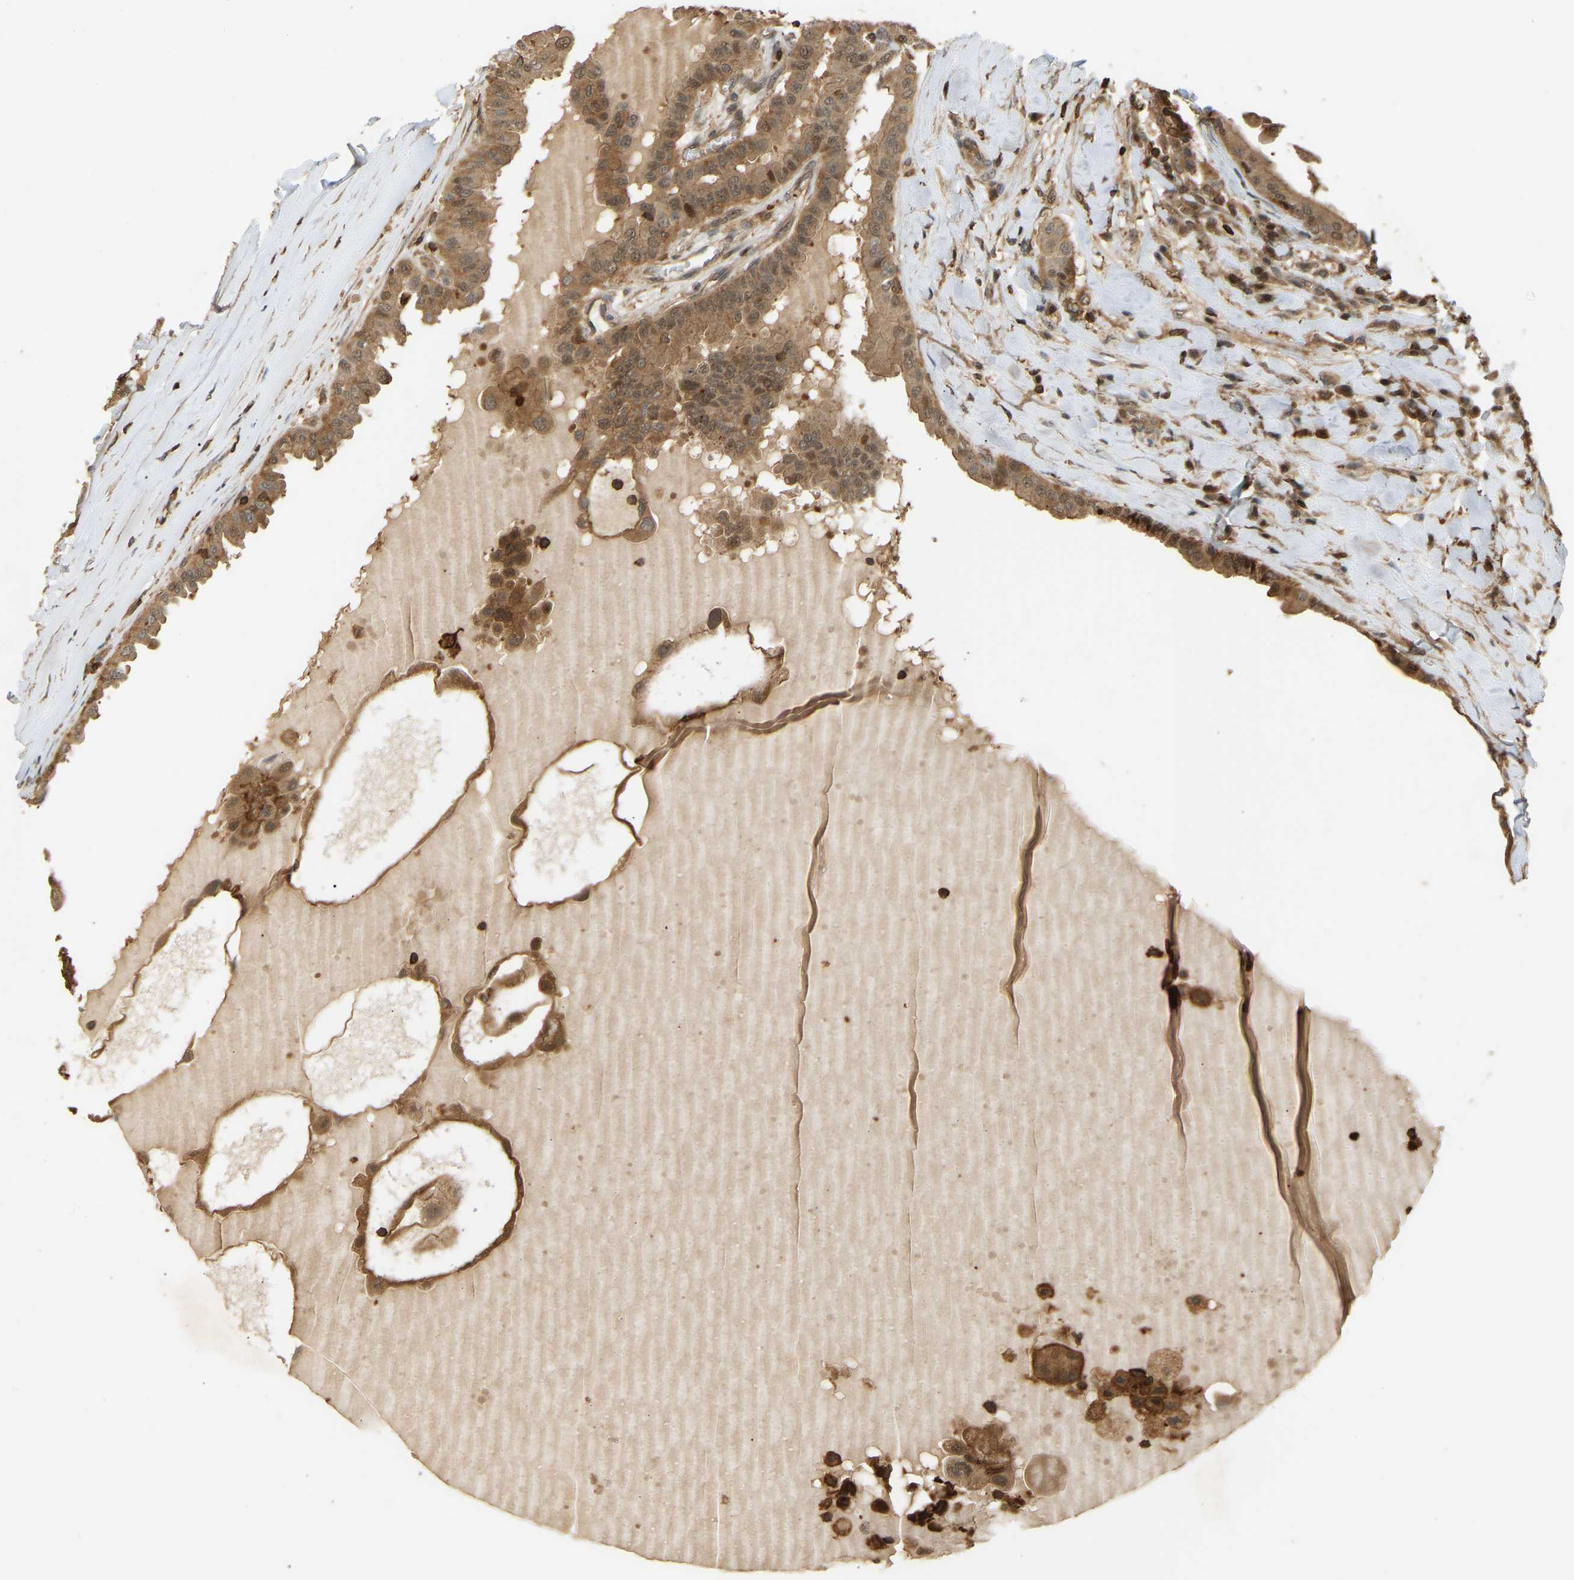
{"staining": {"intensity": "moderate", "quantity": ">75%", "location": "cytoplasmic/membranous"}, "tissue": "thyroid cancer", "cell_type": "Tumor cells", "image_type": "cancer", "snomed": [{"axis": "morphology", "description": "Follicular adenoma carcinoma, NOS"}, {"axis": "topography", "description": "Thyroid gland"}], "caption": "A medium amount of moderate cytoplasmic/membranous positivity is present in approximately >75% of tumor cells in follicular adenoma carcinoma (thyroid) tissue.", "gene": "GOPC", "patient": {"sex": "female", "age": 71}}